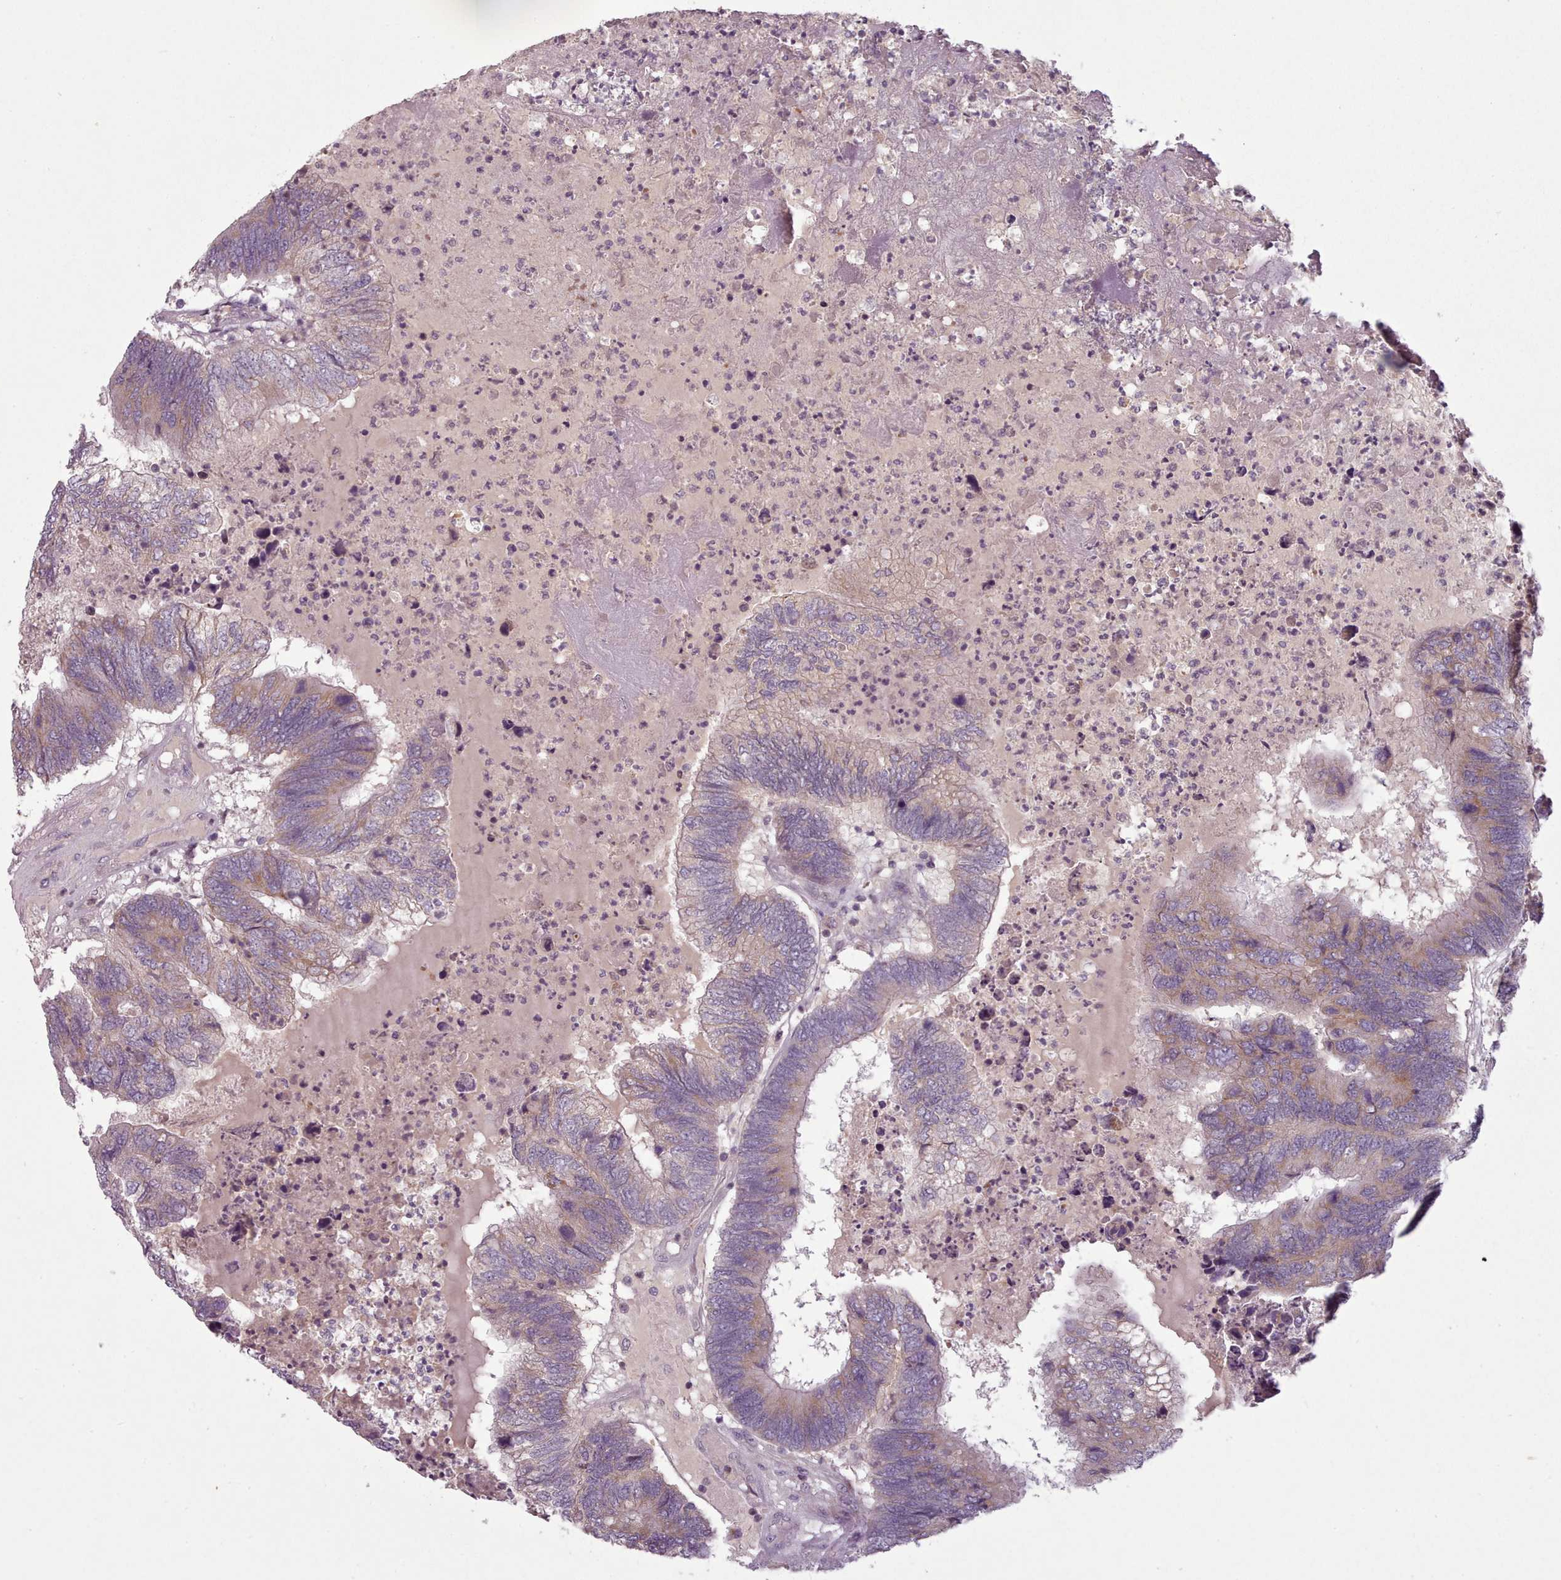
{"staining": {"intensity": "weak", "quantity": ">75%", "location": "cytoplasmic/membranous"}, "tissue": "colorectal cancer", "cell_type": "Tumor cells", "image_type": "cancer", "snomed": [{"axis": "morphology", "description": "Adenocarcinoma, NOS"}, {"axis": "topography", "description": "Colon"}], "caption": "Approximately >75% of tumor cells in human adenocarcinoma (colorectal) show weak cytoplasmic/membranous protein staining as visualized by brown immunohistochemical staining.", "gene": "LAPTM5", "patient": {"sex": "female", "age": 67}}